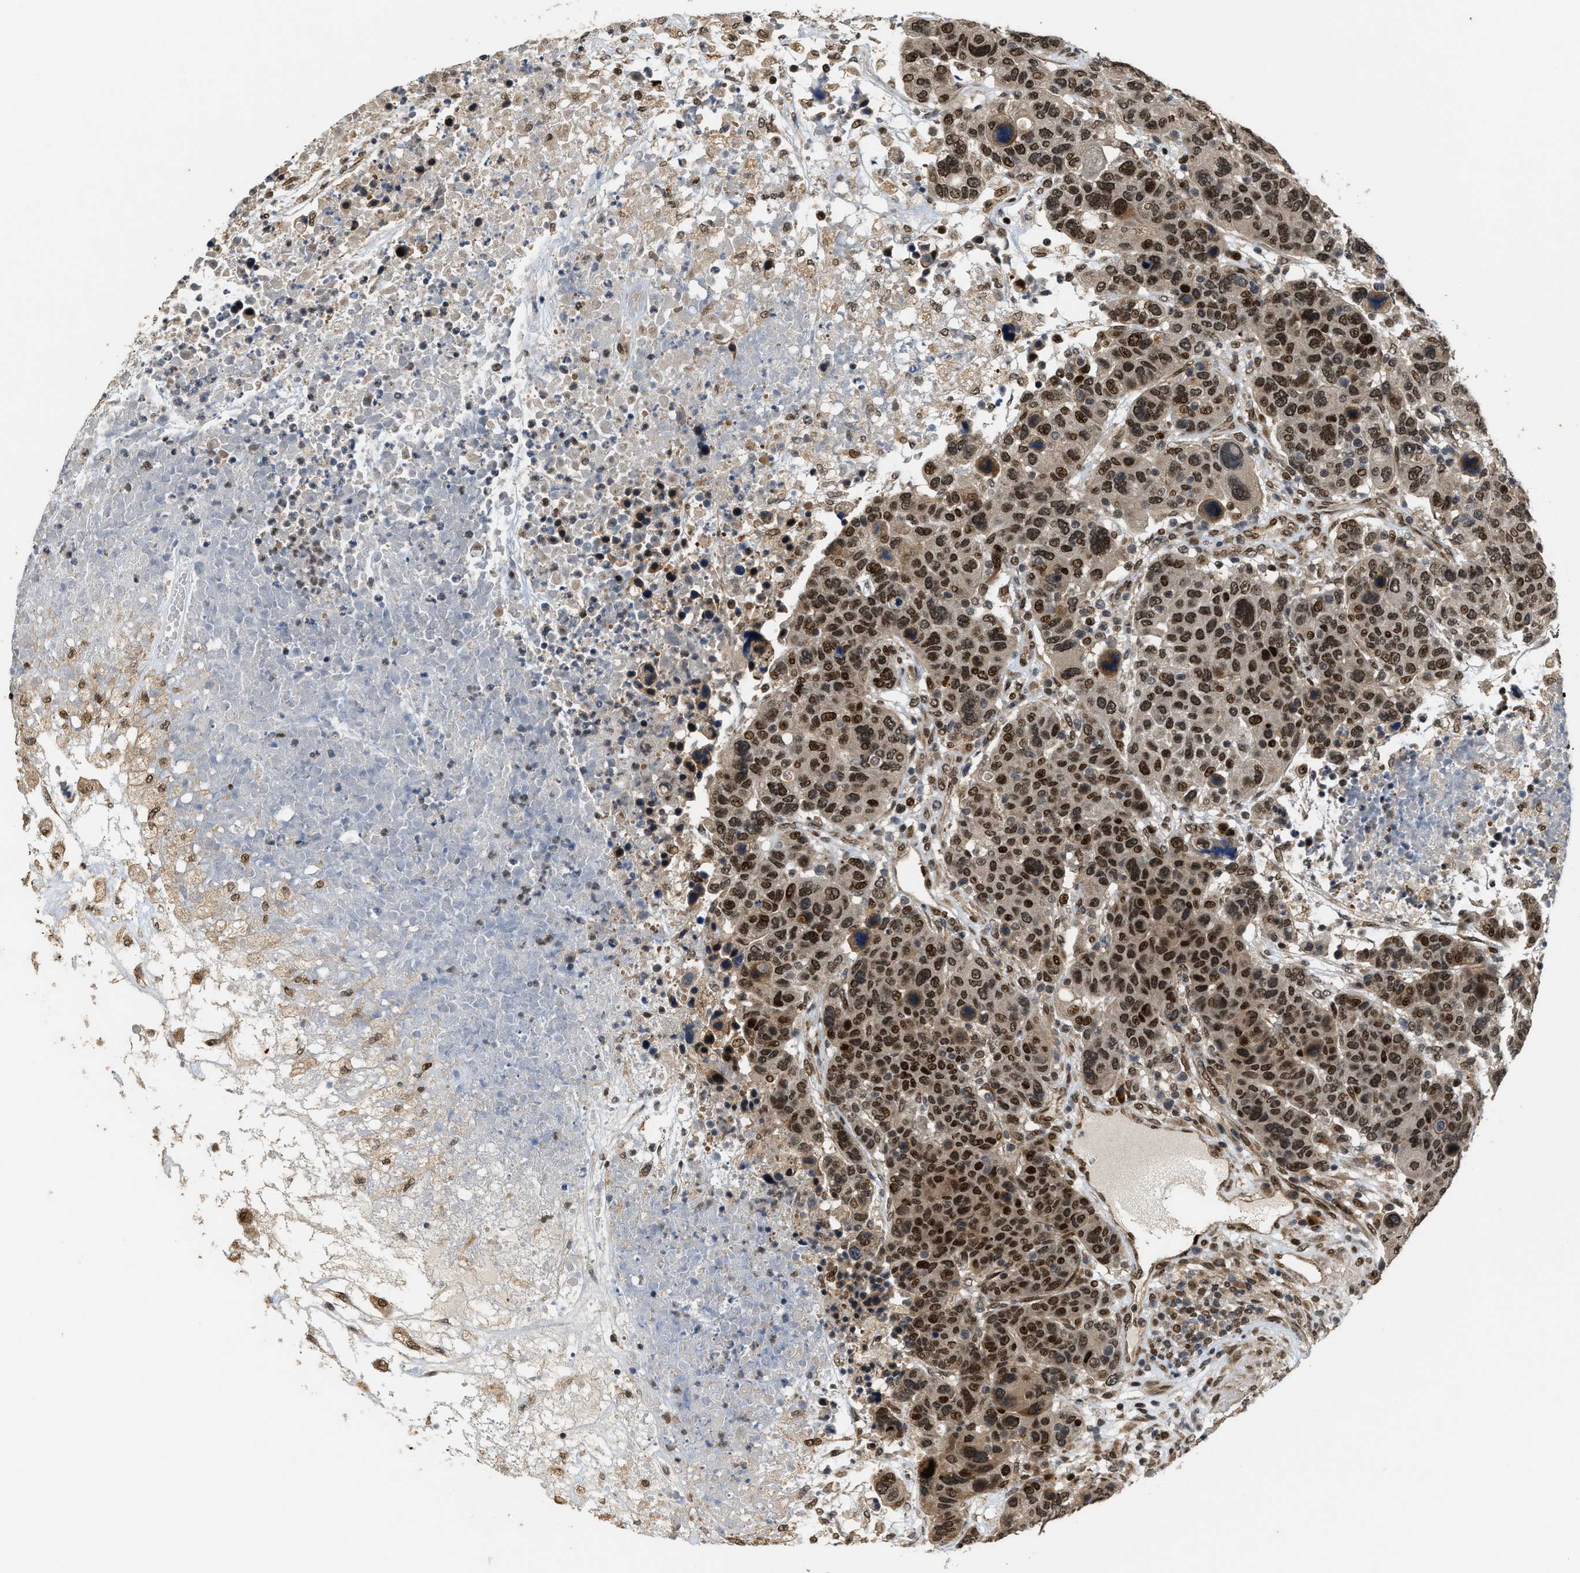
{"staining": {"intensity": "strong", "quantity": ">75%", "location": "nuclear"}, "tissue": "breast cancer", "cell_type": "Tumor cells", "image_type": "cancer", "snomed": [{"axis": "morphology", "description": "Duct carcinoma"}, {"axis": "topography", "description": "Breast"}], "caption": "The image reveals a brown stain indicating the presence of a protein in the nuclear of tumor cells in breast invasive ductal carcinoma. (brown staining indicates protein expression, while blue staining denotes nuclei).", "gene": "SERTAD2", "patient": {"sex": "female", "age": 37}}